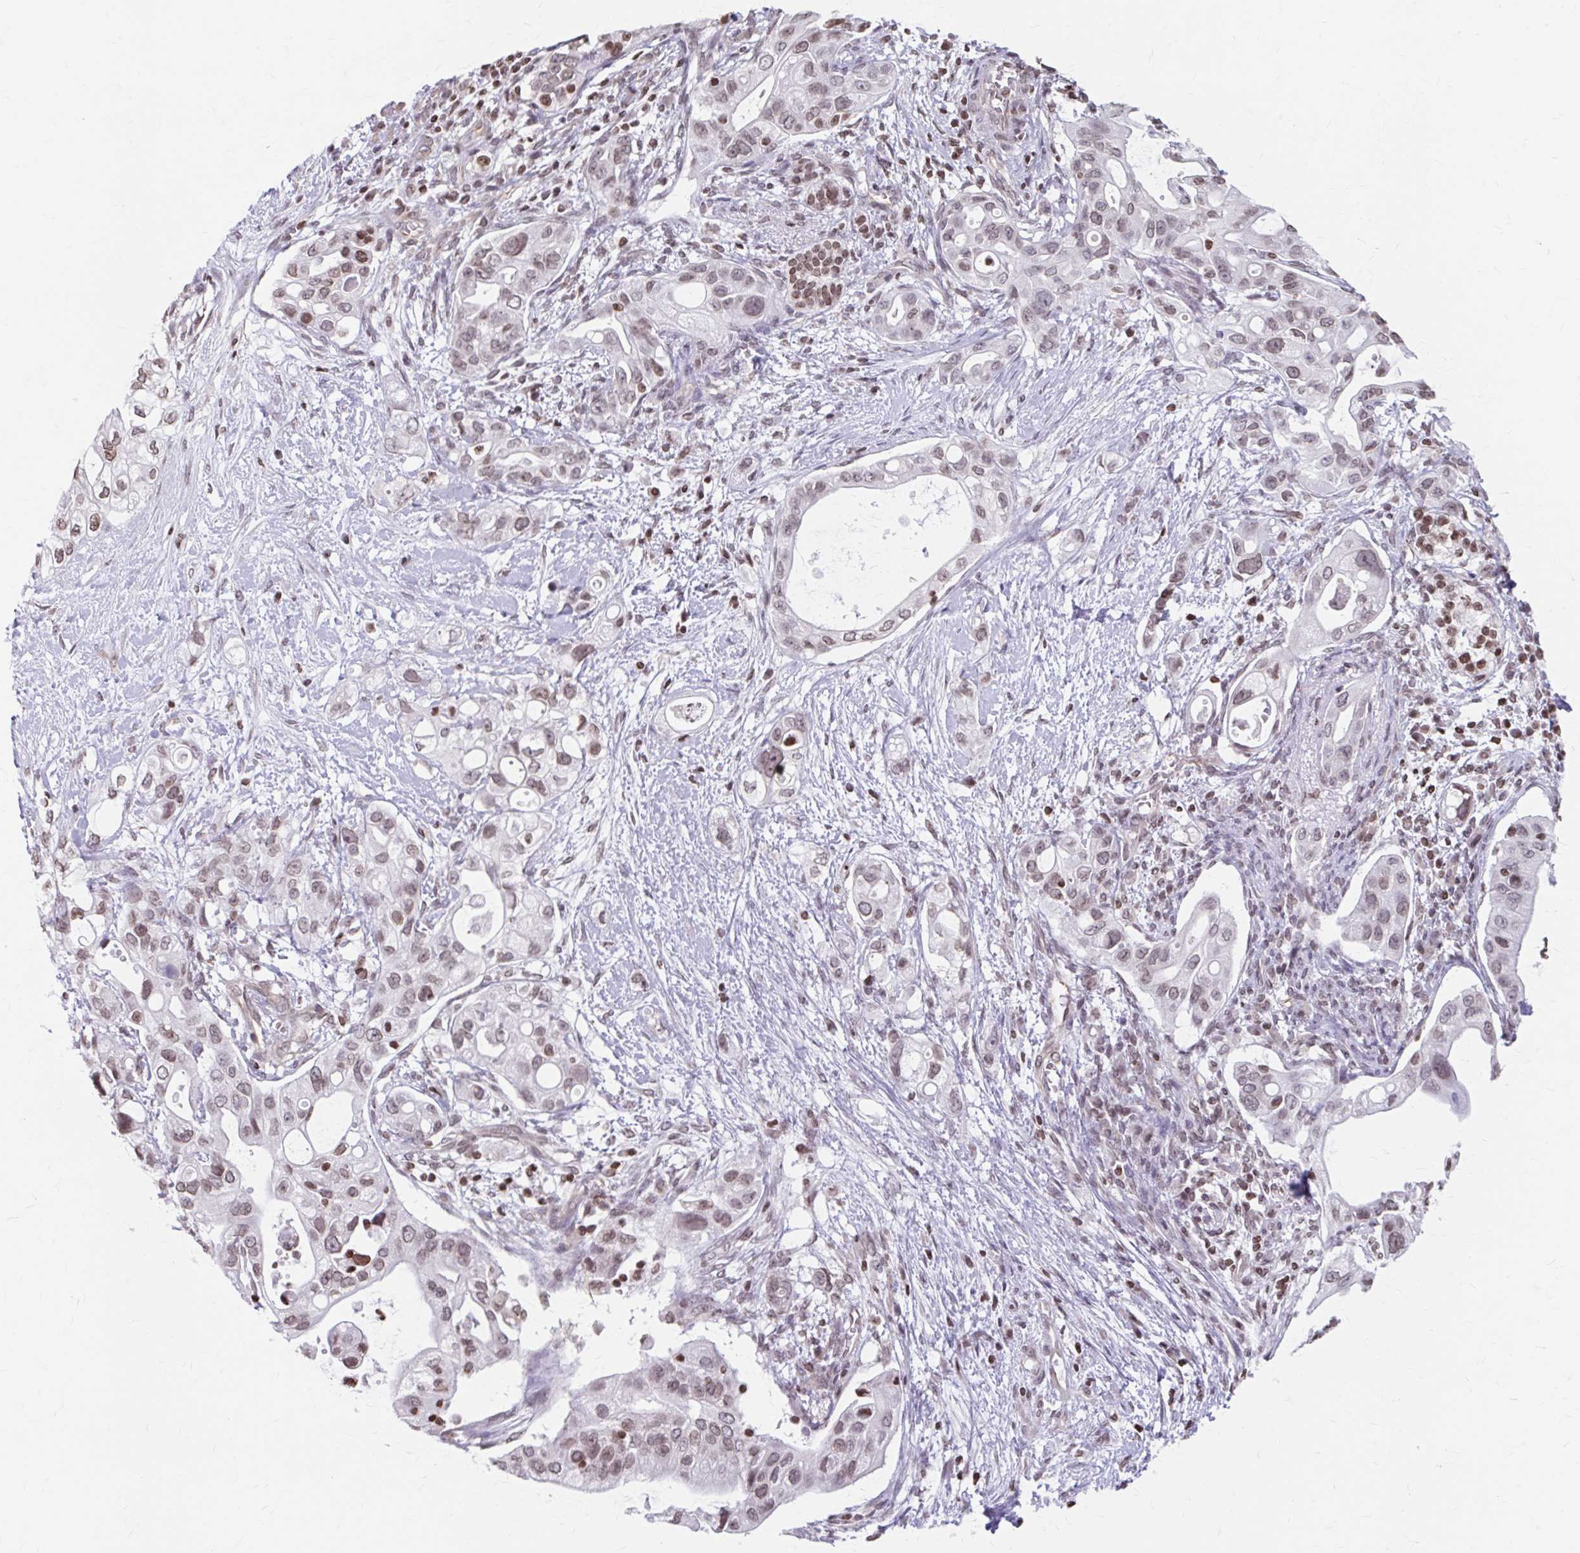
{"staining": {"intensity": "moderate", "quantity": ">75%", "location": "nuclear"}, "tissue": "pancreatic cancer", "cell_type": "Tumor cells", "image_type": "cancer", "snomed": [{"axis": "morphology", "description": "Adenocarcinoma, NOS"}, {"axis": "topography", "description": "Pancreas"}], "caption": "Immunohistochemistry image of neoplastic tissue: pancreatic cancer (adenocarcinoma) stained using immunohistochemistry displays medium levels of moderate protein expression localized specifically in the nuclear of tumor cells, appearing as a nuclear brown color.", "gene": "ORC3", "patient": {"sex": "female", "age": 72}}